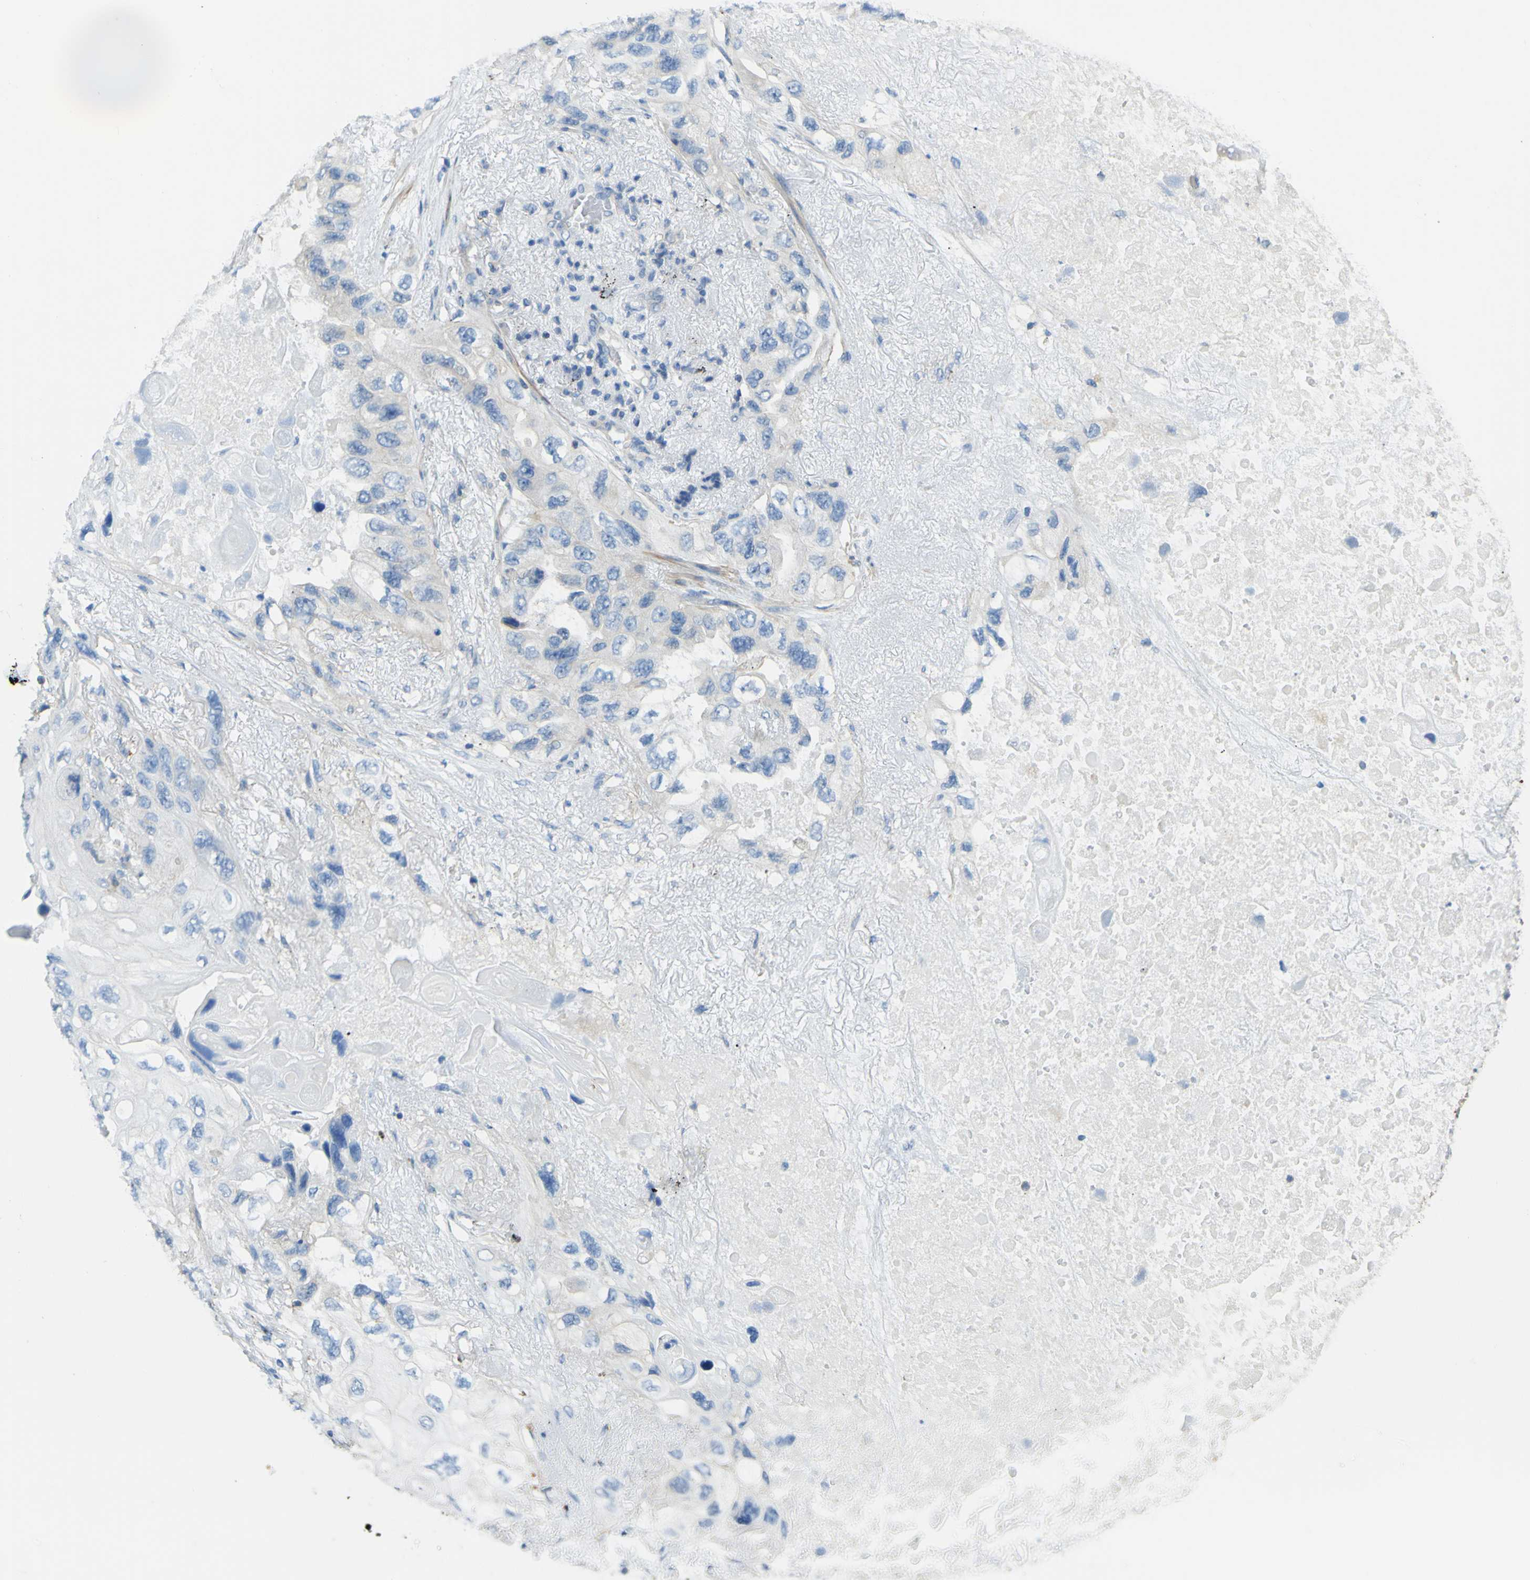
{"staining": {"intensity": "weak", "quantity": "25%-75%", "location": "cytoplasmic/membranous"}, "tissue": "lung cancer", "cell_type": "Tumor cells", "image_type": "cancer", "snomed": [{"axis": "morphology", "description": "Squamous cell carcinoma, NOS"}, {"axis": "topography", "description": "Lung"}], "caption": "About 25%-75% of tumor cells in human lung squamous cell carcinoma demonstrate weak cytoplasmic/membranous protein staining as visualized by brown immunohistochemical staining.", "gene": "OGN", "patient": {"sex": "female", "age": 73}}